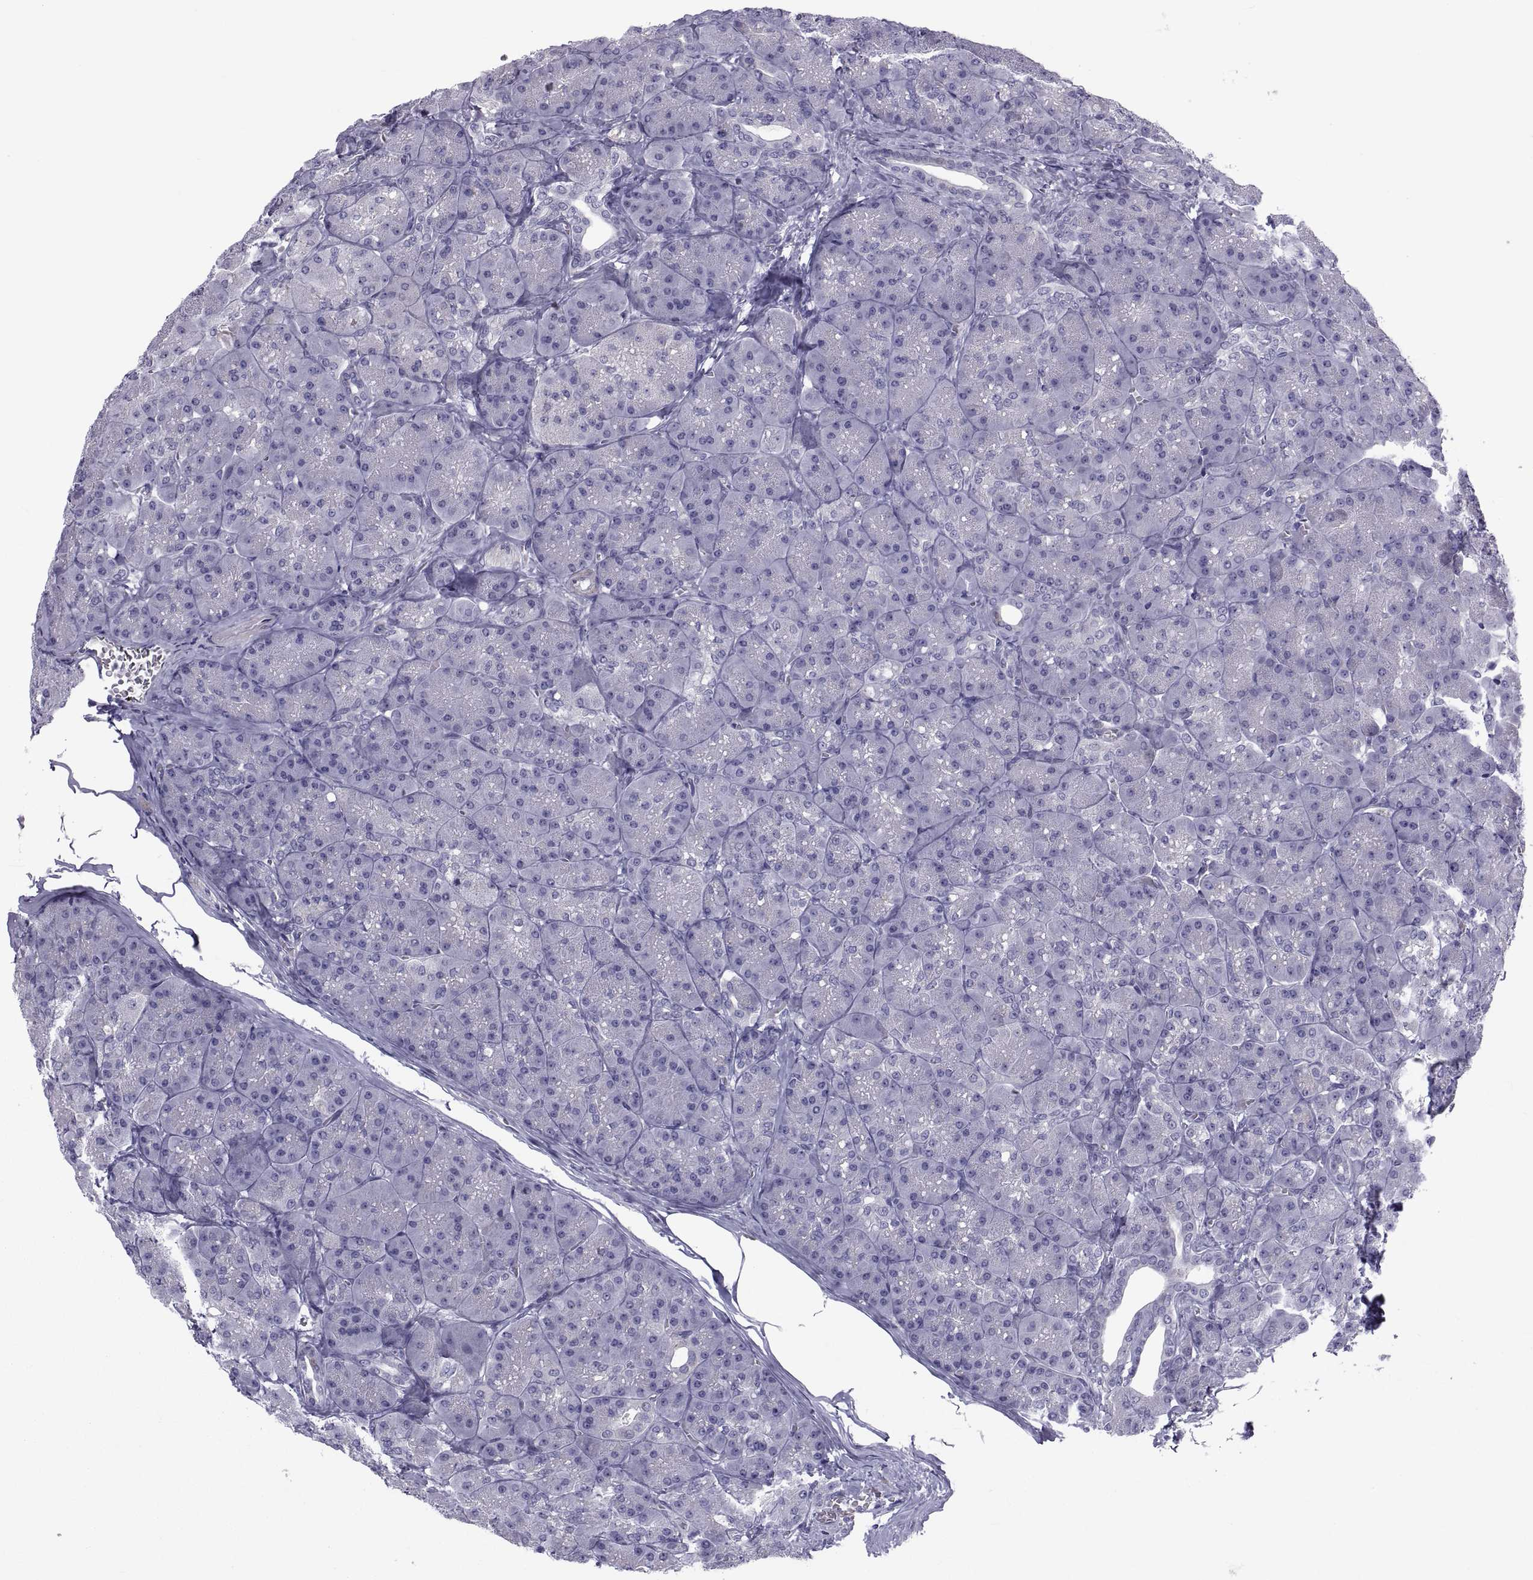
{"staining": {"intensity": "negative", "quantity": "none", "location": "none"}, "tissue": "pancreas", "cell_type": "Exocrine glandular cells", "image_type": "normal", "snomed": [{"axis": "morphology", "description": "Normal tissue, NOS"}, {"axis": "topography", "description": "Pancreas"}], "caption": "The micrograph exhibits no staining of exocrine glandular cells in unremarkable pancreas. (DAB IHC with hematoxylin counter stain).", "gene": "TMEM158", "patient": {"sex": "male", "age": 57}}